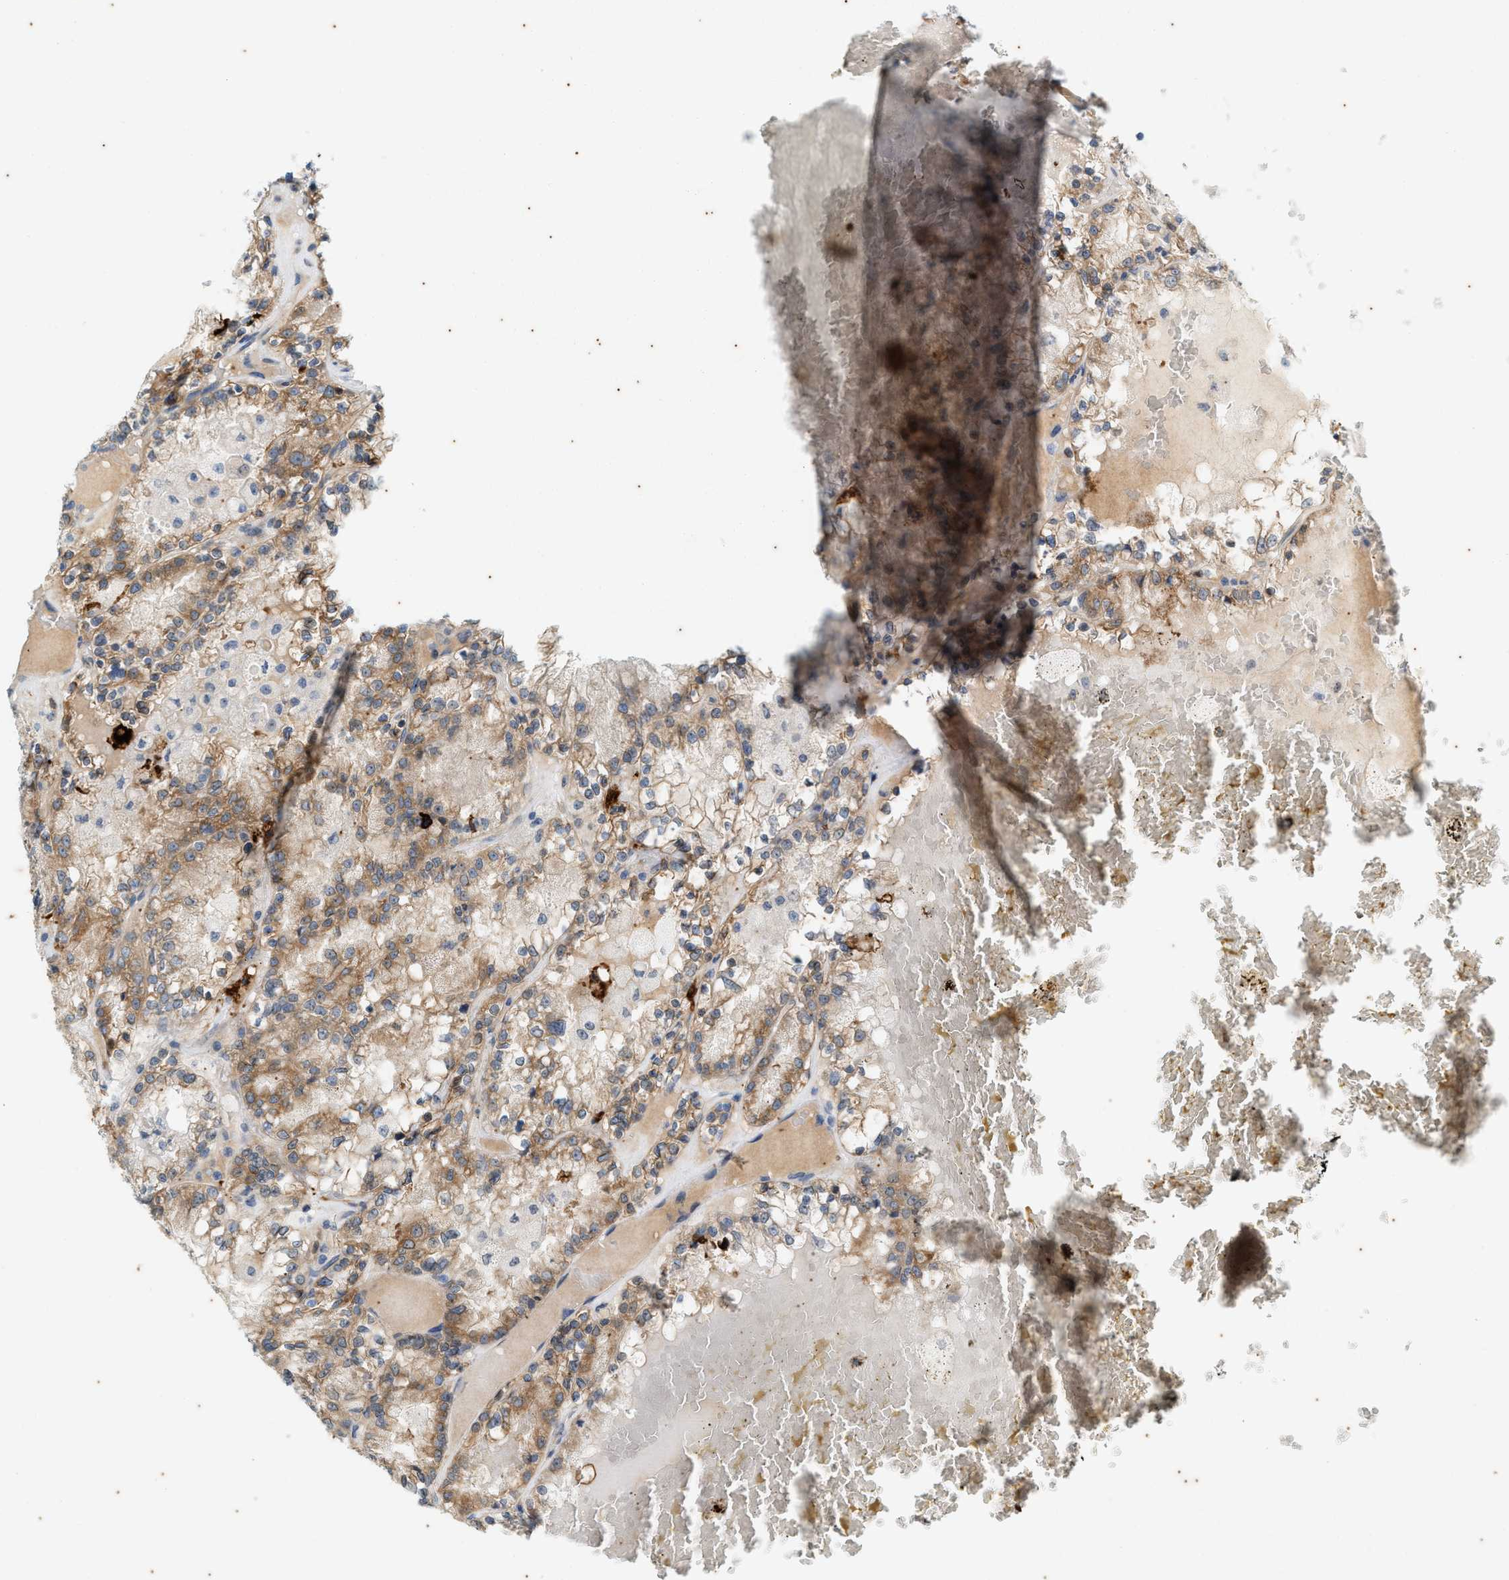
{"staining": {"intensity": "moderate", "quantity": ">75%", "location": "cytoplasmic/membranous"}, "tissue": "renal cancer", "cell_type": "Tumor cells", "image_type": "cancer", "snomed": [{"axis": "morphology", "description": "Adenocarcinoma, NOS"}, {"axis": "topography", "description": "Kidney"}], "caption": "Moderate cytoplasmic/membranous positivity for a protein is present in approximately >75% of tumor cells of renal cancer (adenocarcinoma) using immunohistochemistry (IHC).", "gene": "CHPF2", "patient": {"sex": "female", "age": 56}}